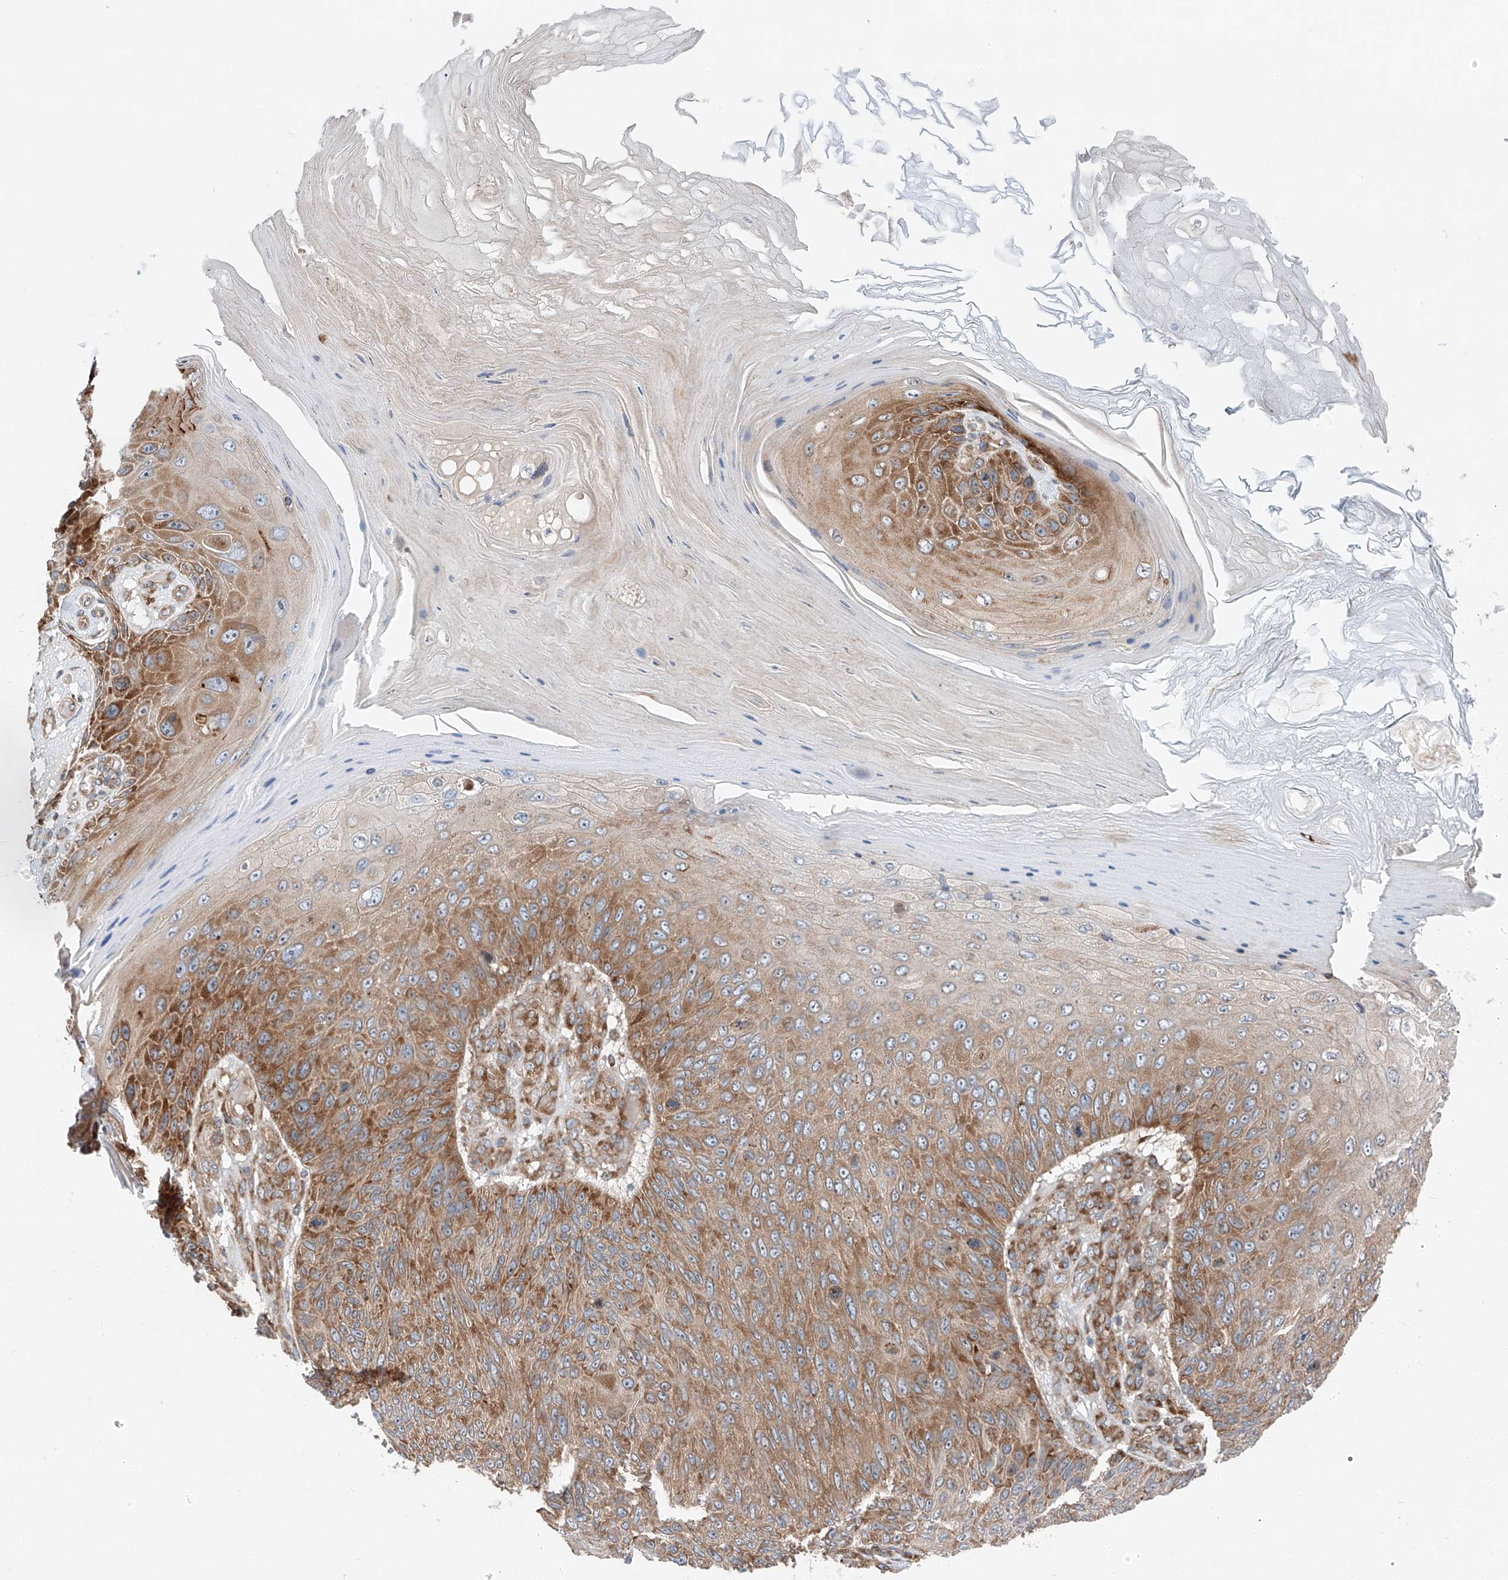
{"staining": {"intensity": "strong", "quantity": "25%-75%", "location": "cytoplasmic/membranous"}, "tissue": "skin cancer", "cell_type": "Tumor cells", "image_type": "cancer", "snomed": [{"axis": "morphology", "description": "Squamous cell carcinoma, NOS"}, {"axis": "topography", "description": "Skin"}], "caption": "Tumor cells demonstrate high levels of strong cytoplasmic/membranous staining in approximately 25%-75% of cells in skin cancer (squamous cell carcinoma).", "gene": "ZC3H15", "patient": {"sex": "female", "age": 88}}